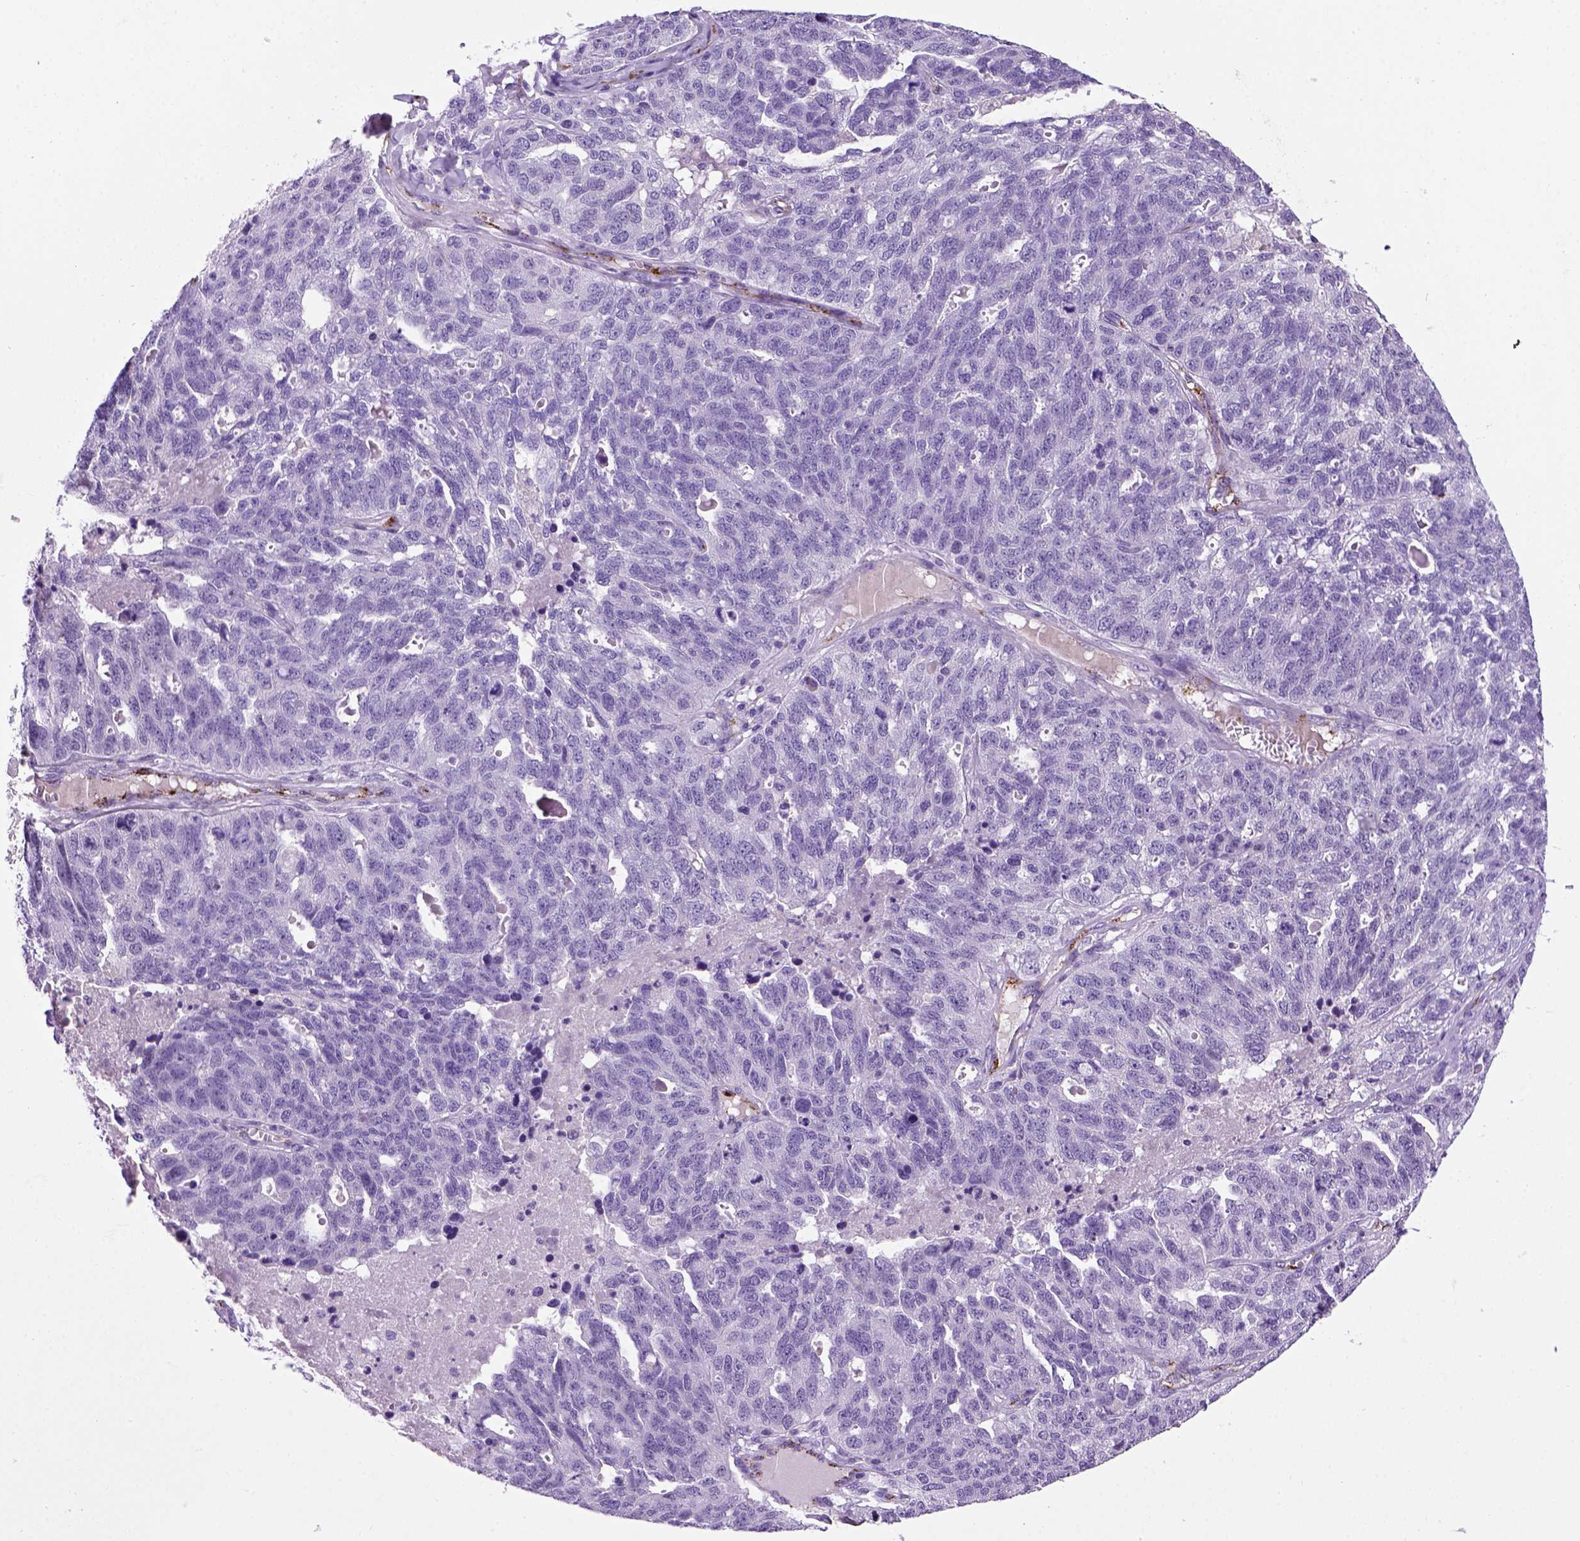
{"staining": {"intensity": "negative", "quantity": "none", "location": "none"}, "tissue": "ovarian cancer", "cell_type": "Tumor cells", "image_type": "cancer", "snomed": [{"axis": "morphology", "description": "Cystadenocarcinoma, serous, NOS"}, {"axis": "topography", "description": "Ovary"}], "caption": "Tumor cells show no significant protein staining in ovarian cancer. (DAB immunohistochemistry (IHC) with hematoxylin counter stain).", "gene": "VWF", "patient": {"sex": "female", "age": 71}}